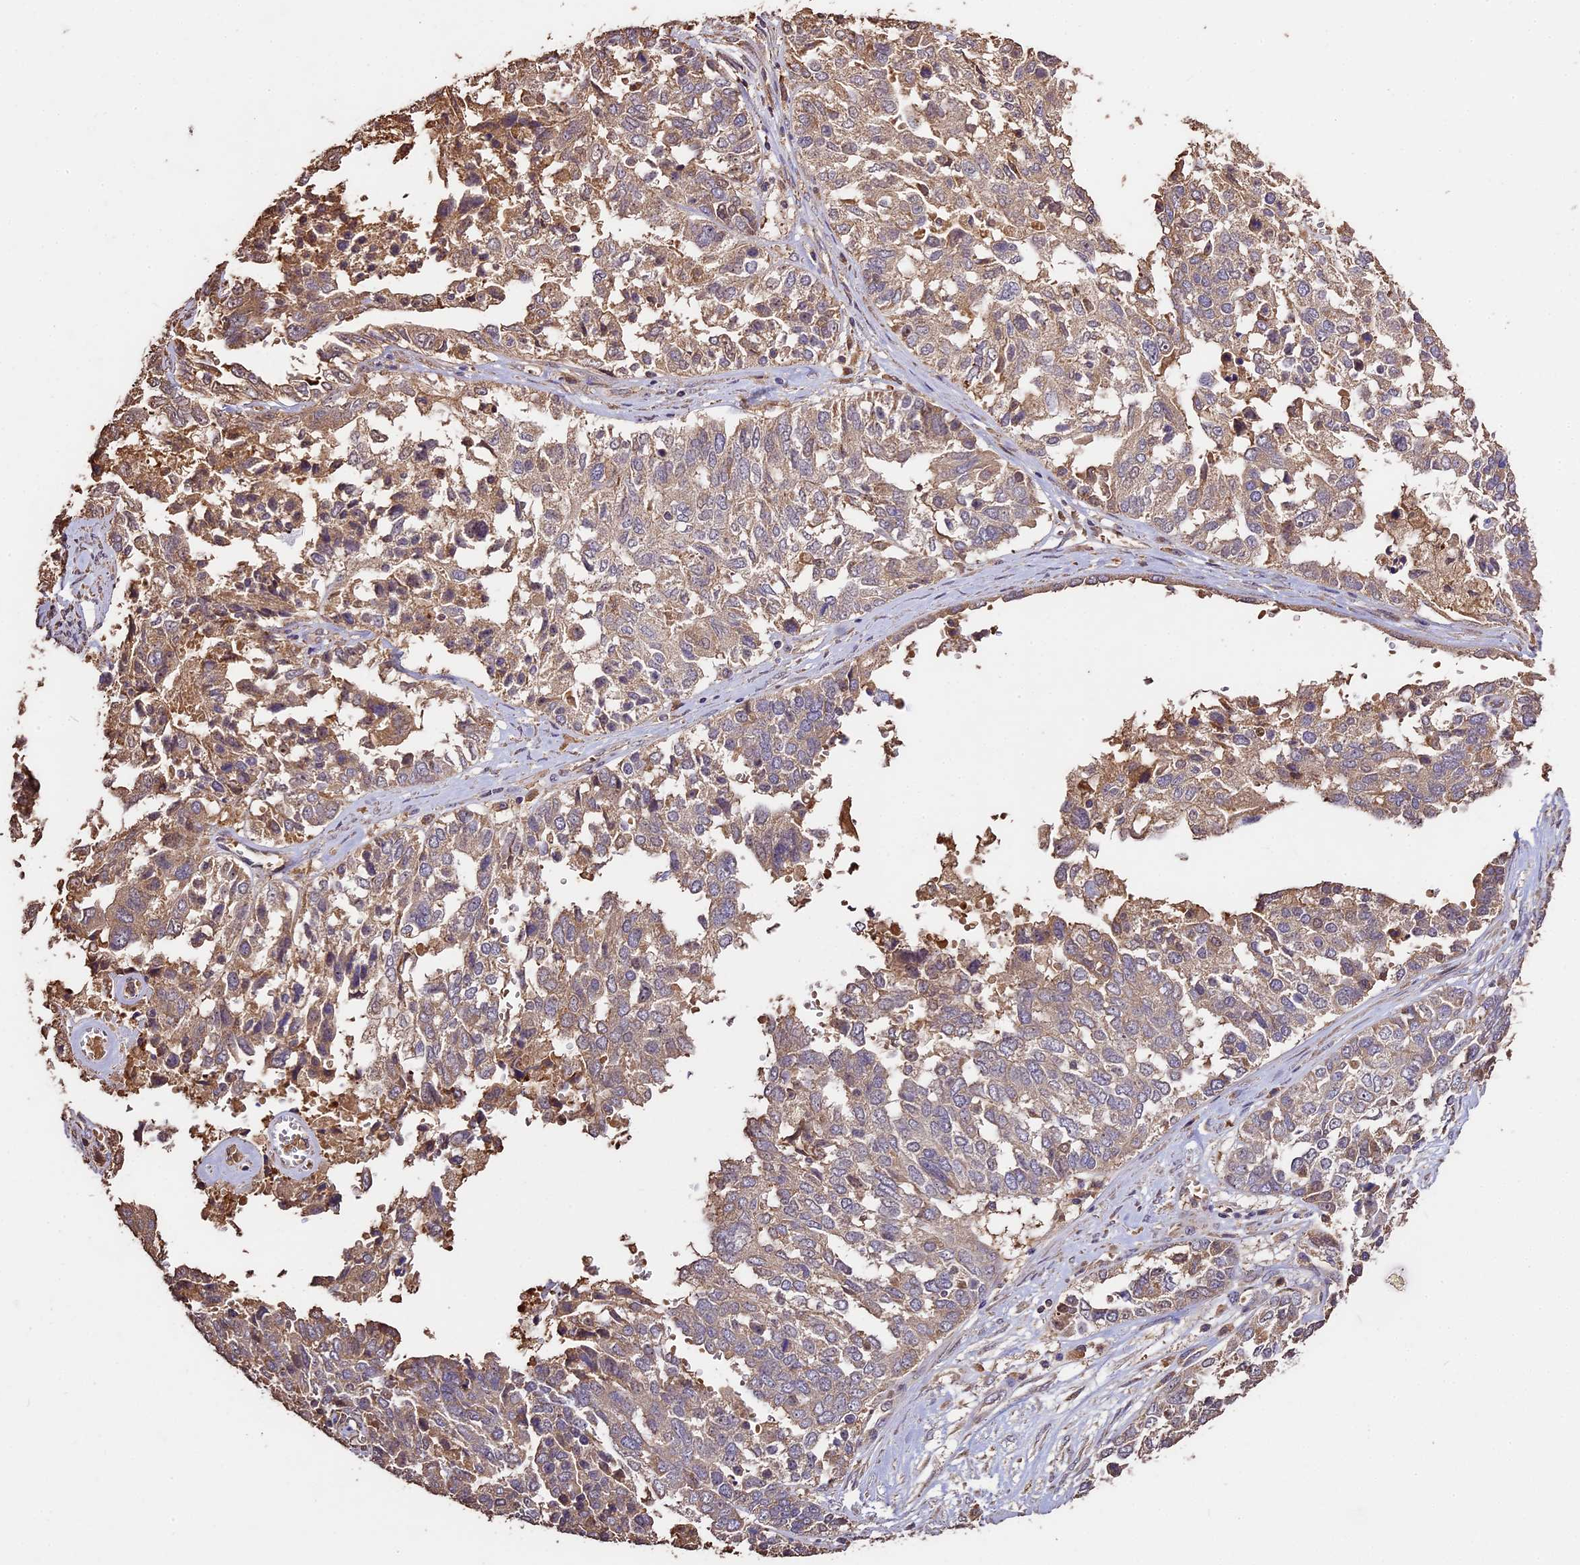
{"staining": {"intensity": "moderate", "quantity": ">75%", "location": "cytoplasmic/membranous"}, "tissue": "ovarian cancer", "cell_type": "Tumor cells", "image_type": "cancer", "snomed": [{"axis": "morphology", "description": "Cystadenocarcinoma, serous, NOS"}, {"axis": "topography", "description": "Ovary"}], "caption": "Ovarian serous cystadenocarcinoma stained with immunohistochemistry (IHC) shows moderate cytoplasmic/membranous expression in about >75% of tumor cells. (brown staining indicates protein expression, while blue staining denotes nuclei).", "gene": "CRLF1", "patient": {"sex": "female", "age": 44}}